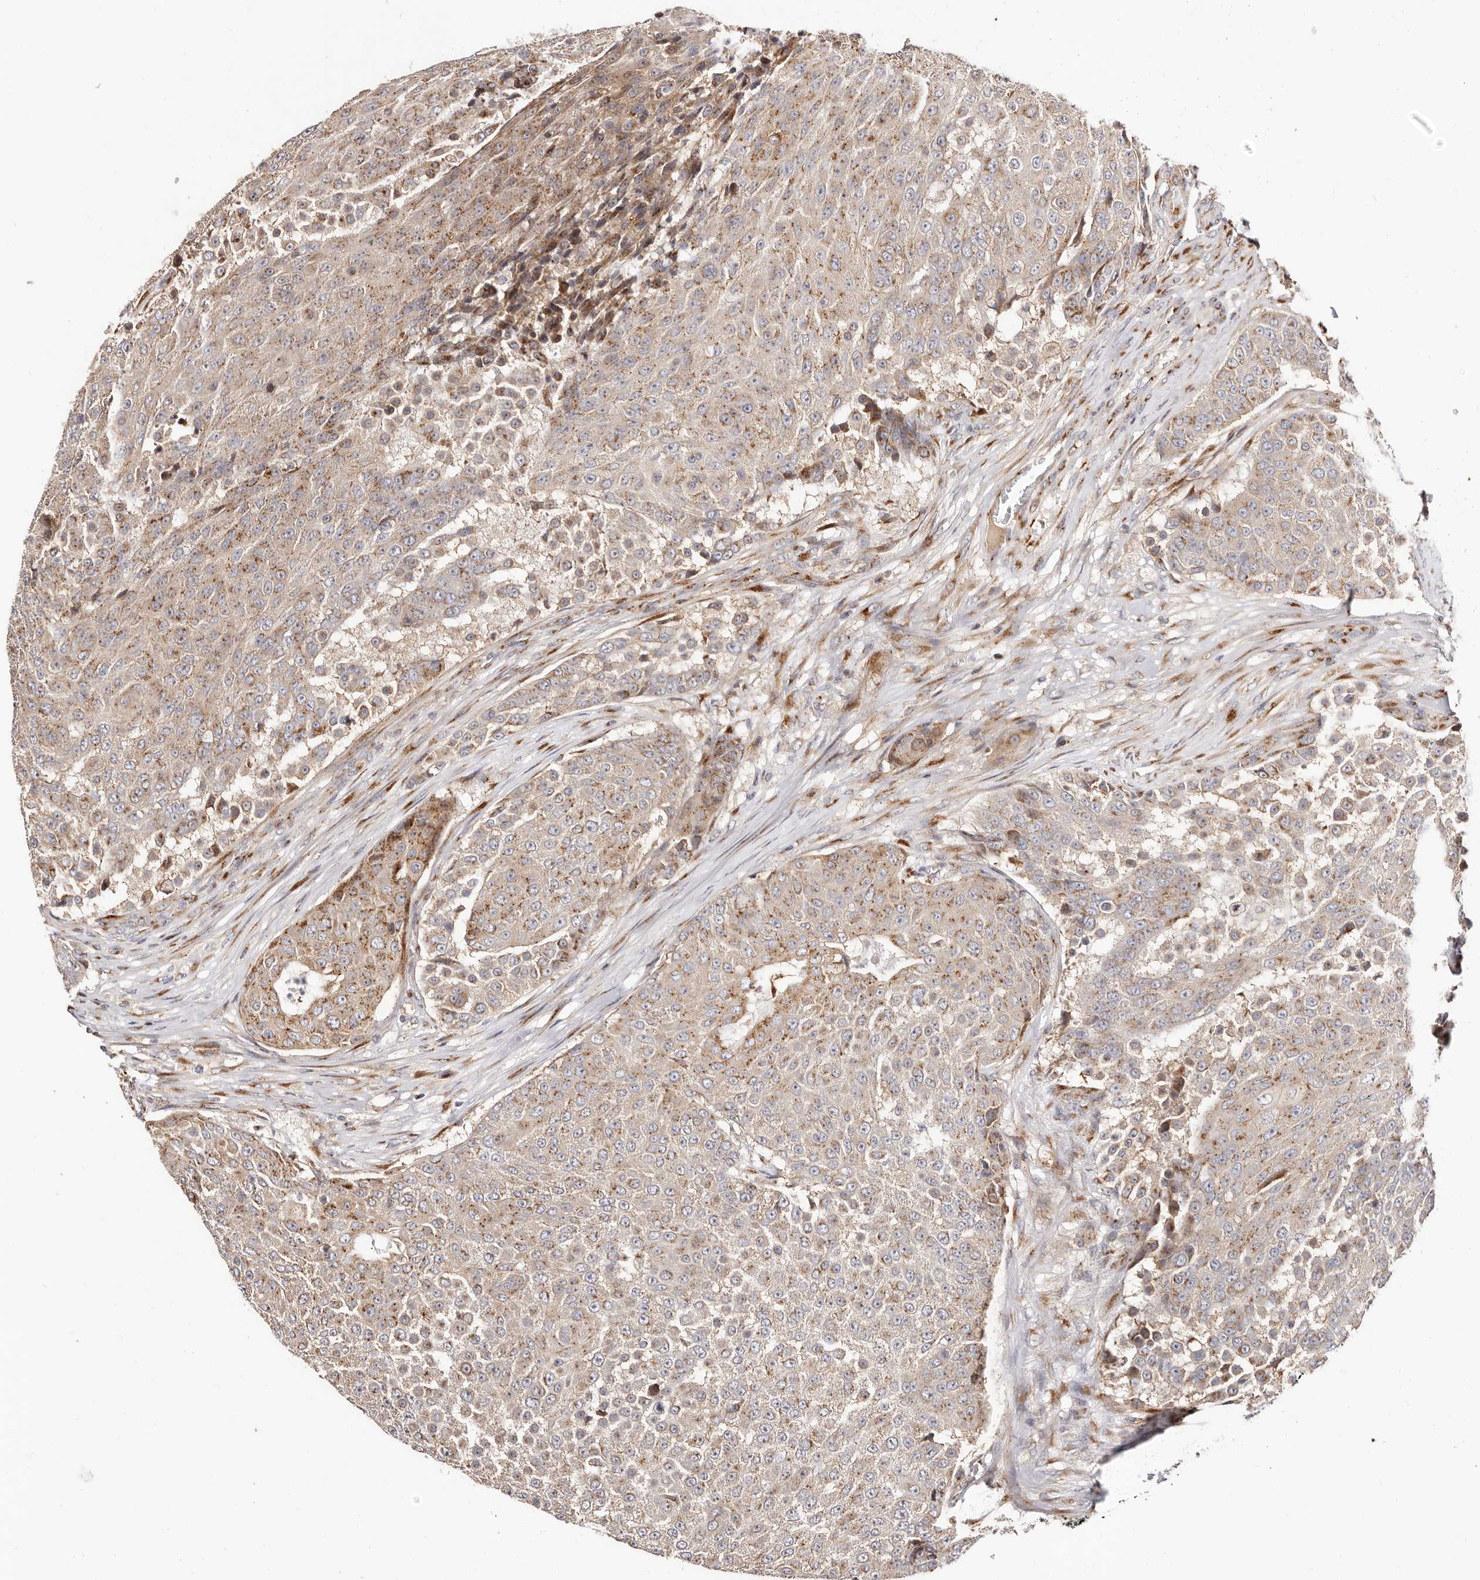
{"staining": {"intensity": "moderate", "quantity": "25%-75%", "location": "cytoplasmic/membranous"}, "tissue": "urothelial cancer", "cell_type": "Tumor cells", "image_type": "cancer", "snomed": [{"axis": "morphology", "description": "Urothelial carcinoma, High grade"}, {"axis": "topography", "description": "Urinary bladder"}], "caption": "DAB immunohistochemical staining of human urothelial cancer reveals moderate cytoplasmic/membranous protein staining in about 25%-75% of tumor cells. Ihc stains the protein of interest in brown and the nuclei are stained blue.", "gene": "MAPK6", "patient": {"sex": "female", "age": 63}}